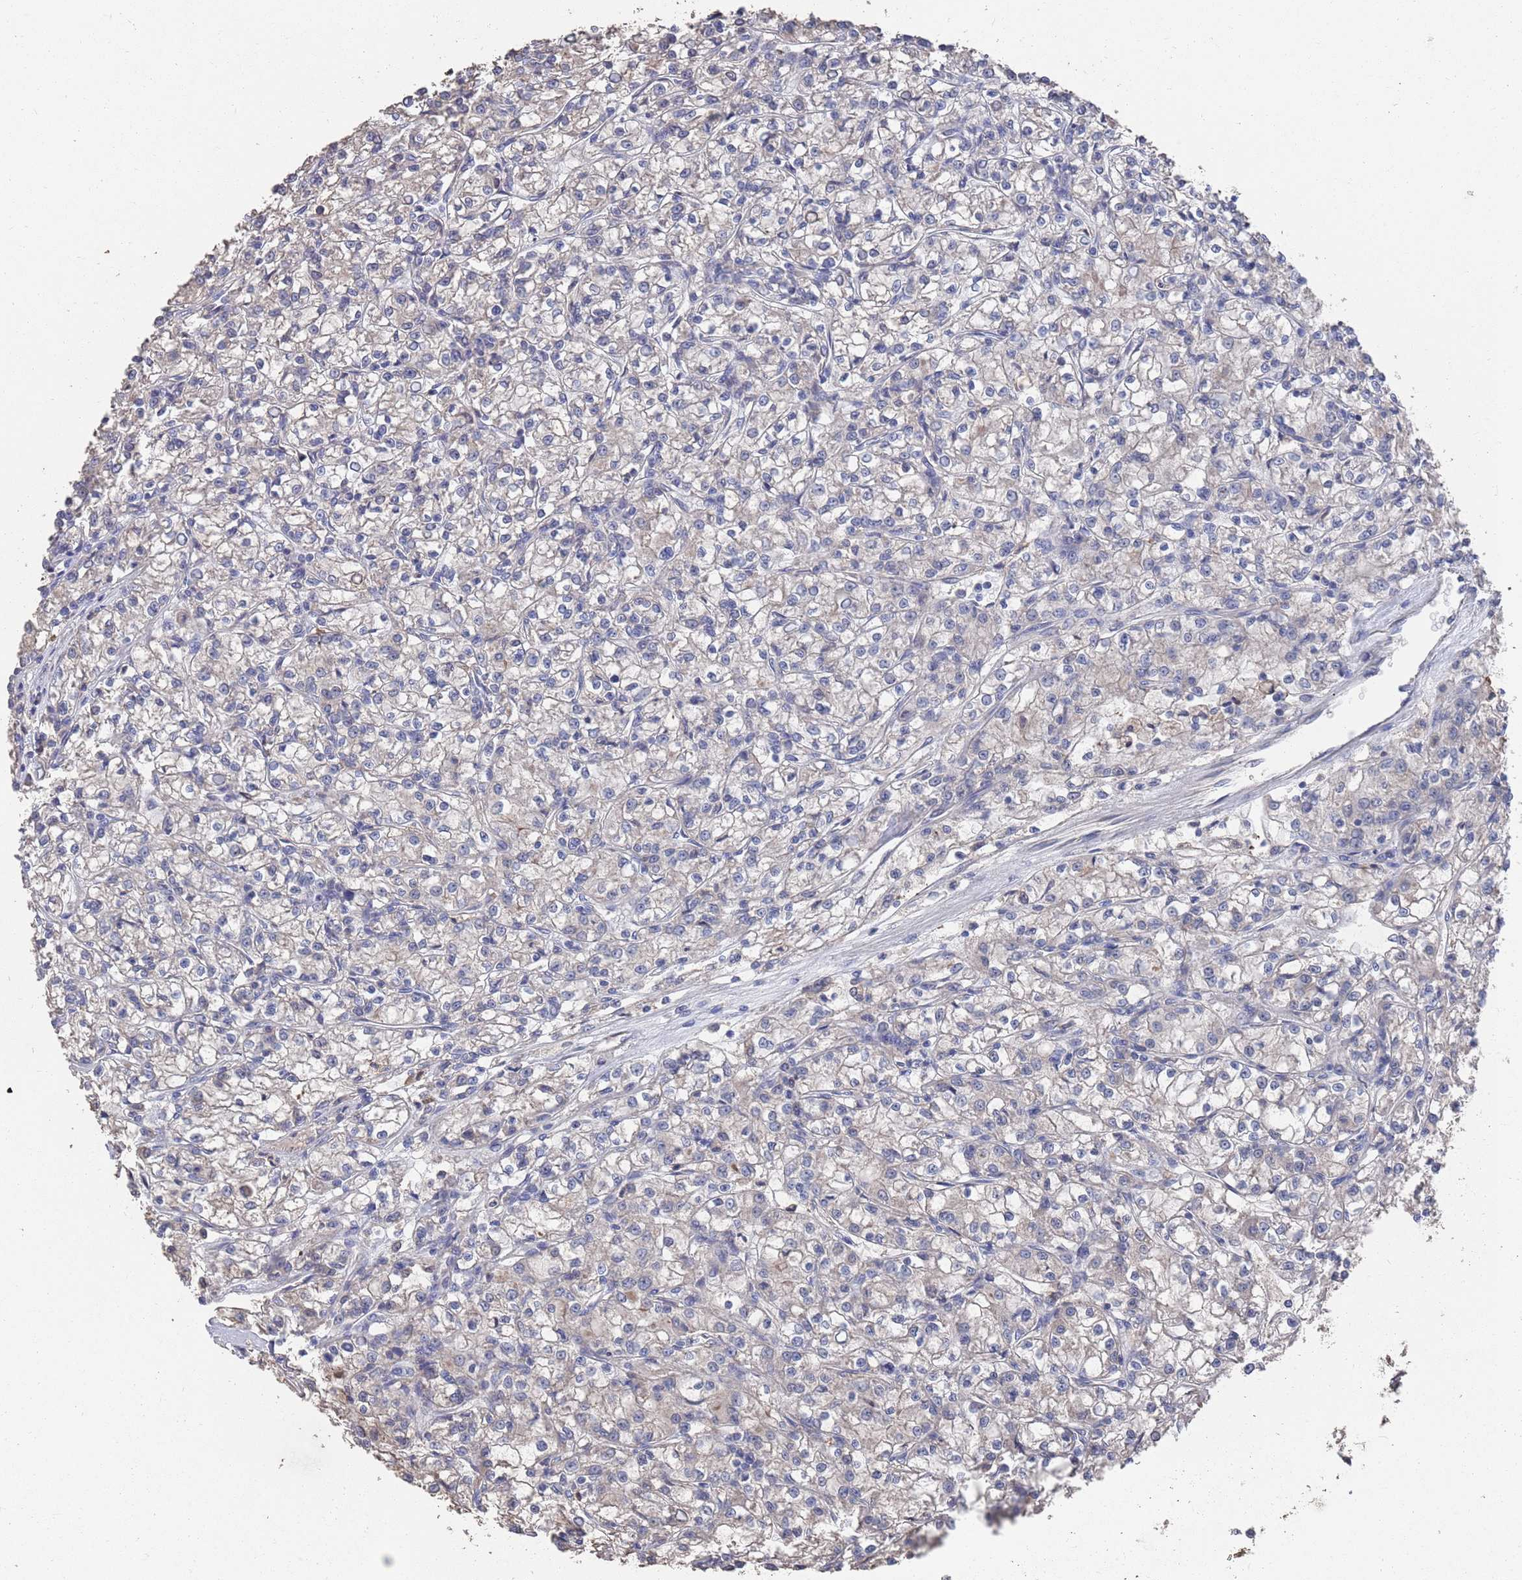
{"staining": {"intensity": "negative", "quantity": "none", "location": "none"}, "tissue": "renal cancer", "cell_type": "Tumor cells", "image_type": "cancer", "snomed": [{"axis": "morphology", "description": "Adenocarcinoma, NOS"}, {"axis": "topography", "description": "Kidney"}], "caption": "The micrograph reveals no significant positivity in tumor cells of adenocarcinoma (renal).", "gene": "BTBD18", "patient": {"sex": "female", "age": 59}}